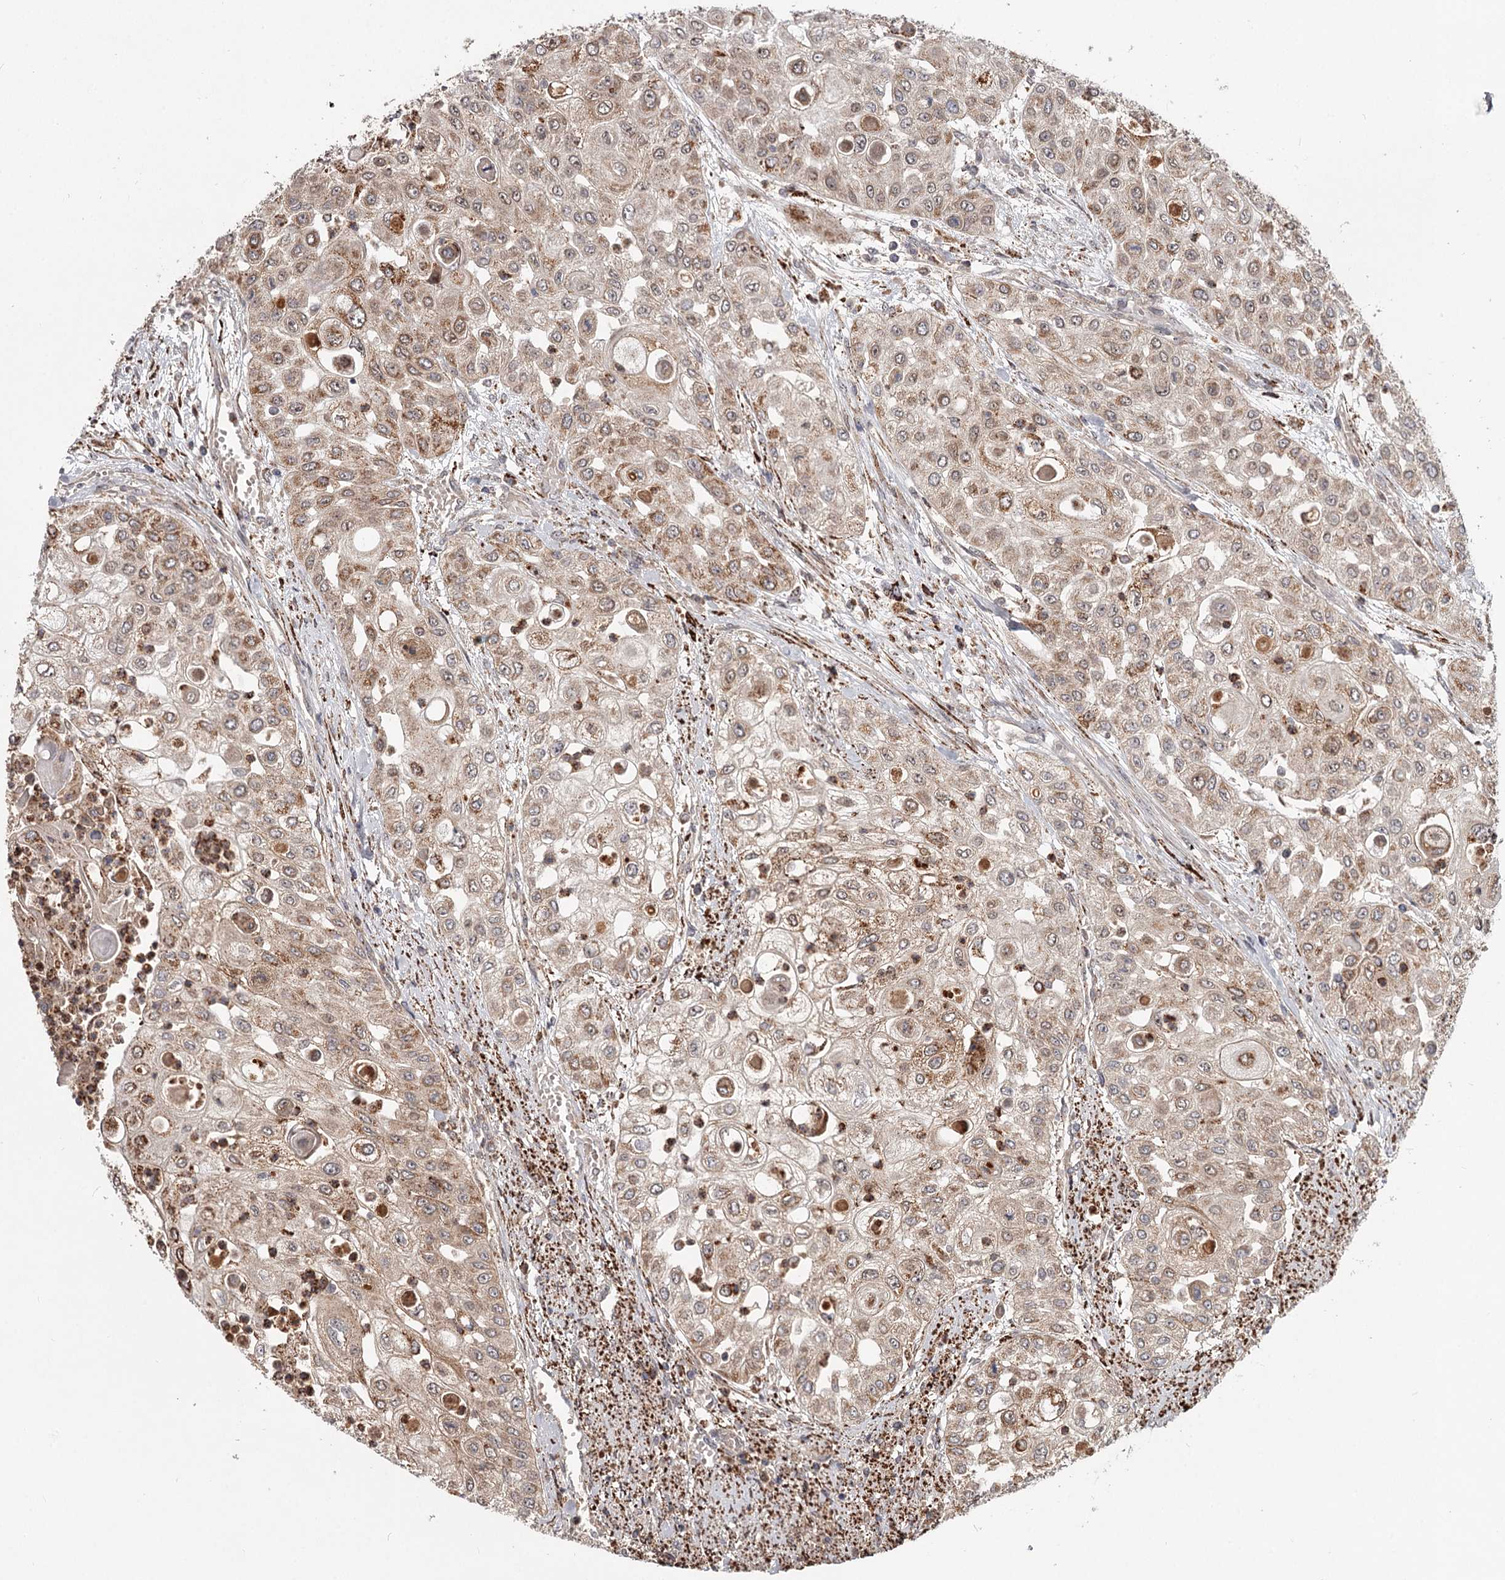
{"staining": {"intensity": "weak", "quantity": ">75%", "location": "cytoplasmic/membranous"}, "tissue": "urothelial cancer", "cell_type": "Tumor cells", "image_type": "cancer", "snomed": [{"axis": "morphology", "description": "Urothelial carcinoma, High grade"}, {"axis": "topography", "description": "Urinary bladder"}], "caption": "An immunohistochemistry micrograph of neoplastic tissue is shown. Protein staining in brown labels weak cytoplasmic/membranous positivity in urothelial cancer within tumor cells. (brown staining indicates protein expression, while blue staining denotes nuclei).", "gene": "CDC123", "patient": {"sex": "female", "age": 79}}